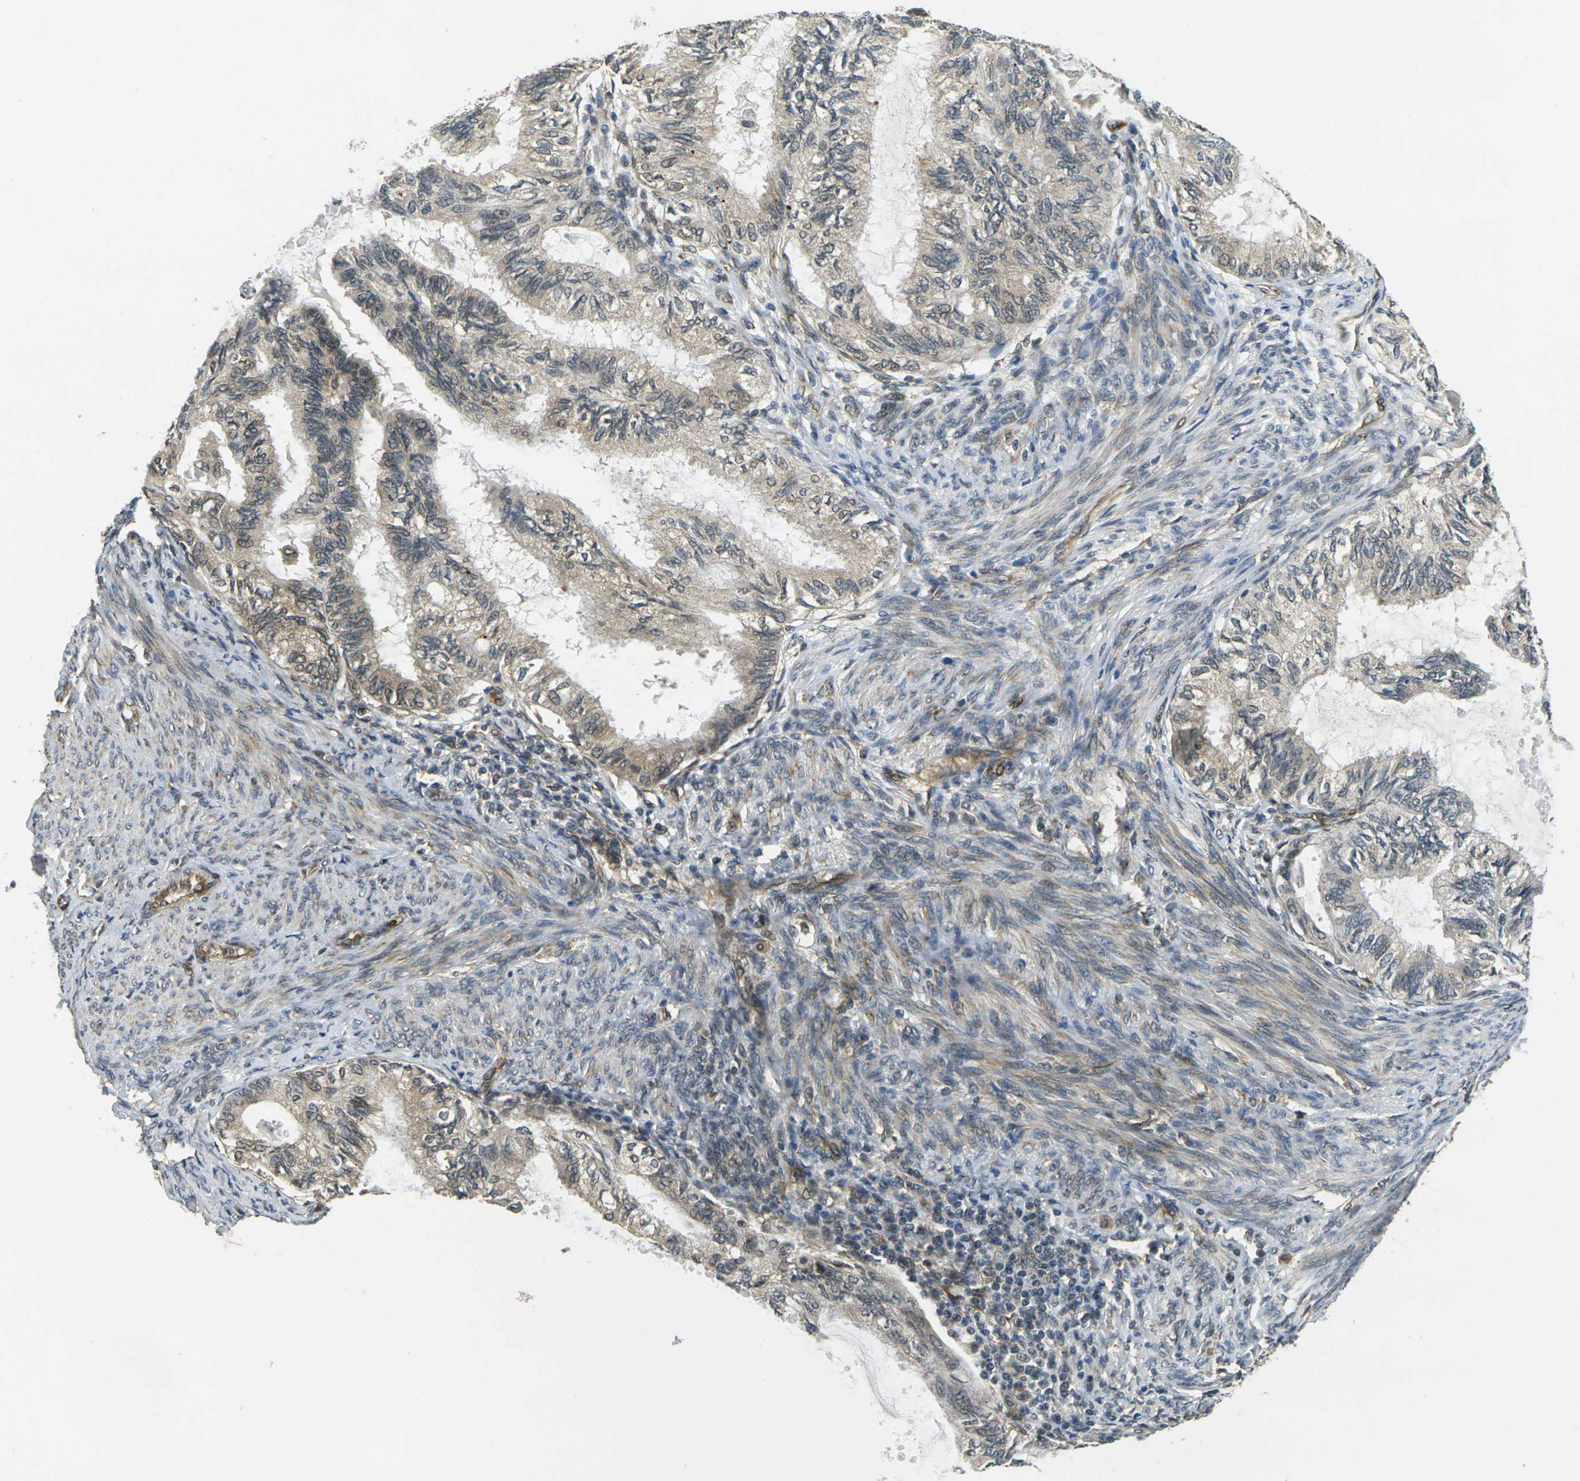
{"staining": {"intensity": "weak", "quantity": "<25%", "location": "cytoplasmic/membranous"}, "tissue": "cervical cancer", "cell_type": "Tumor cells", "image_type": "cancer", "snomed": [{"axis": "morphology", "description": "Normal tissue, NOS"}, {"axis": "morphology", "description": "Adenocarcinoma, NOS"}, {"axis": "topography", "description": "Cervix"}, {"axis": "topography", "description": "Endometrium"}], "caption": "Immunohistochemistry (IHC) histopathology image of neoplastic tissue: human cervical cancer (adenocarcinoma) stained with DAB (3,3'-diaminobenzidine) shows no significant protein staining in tumor cells.", "gene": "FUT11", "patient": {"sex": "female", "age": 86}}